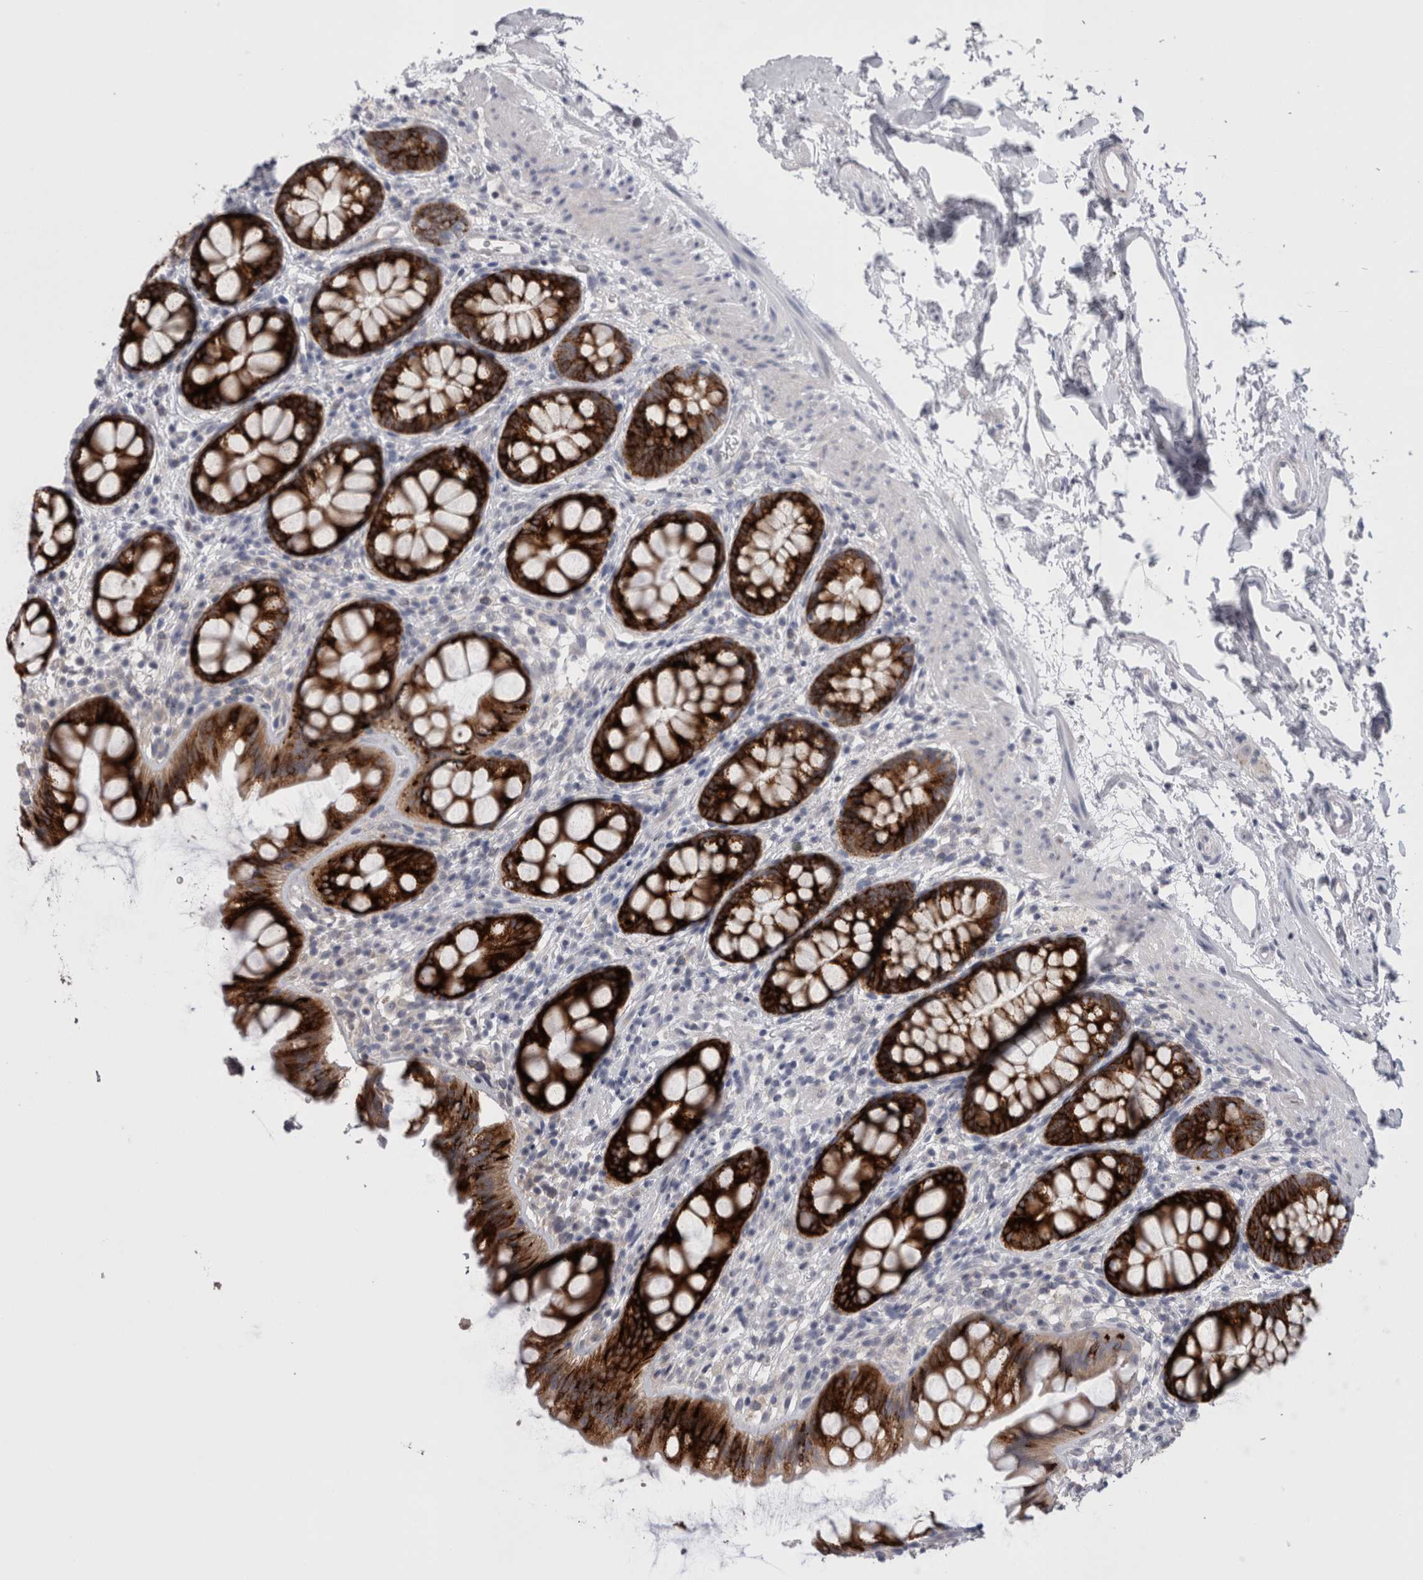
{"staining": {"intensity": "strong", "quantity": ">75%", "location": "cytoplasmic/membranous"}, "tissue": "rectum", "cell_type": "Glandular cells", "image_type": "normal", "snomed": [{"axis": "morphology", "description": "Normal tissue, NOS"}, {"axis": "topography", "description": "Rectum"}], "caption": "Glandular cells show strong cytoplasmic/membranous positivity in about >75% of cells in benign rectum.", "gene": "PWP2", "patient": {"sex": "female", "age": 65}}